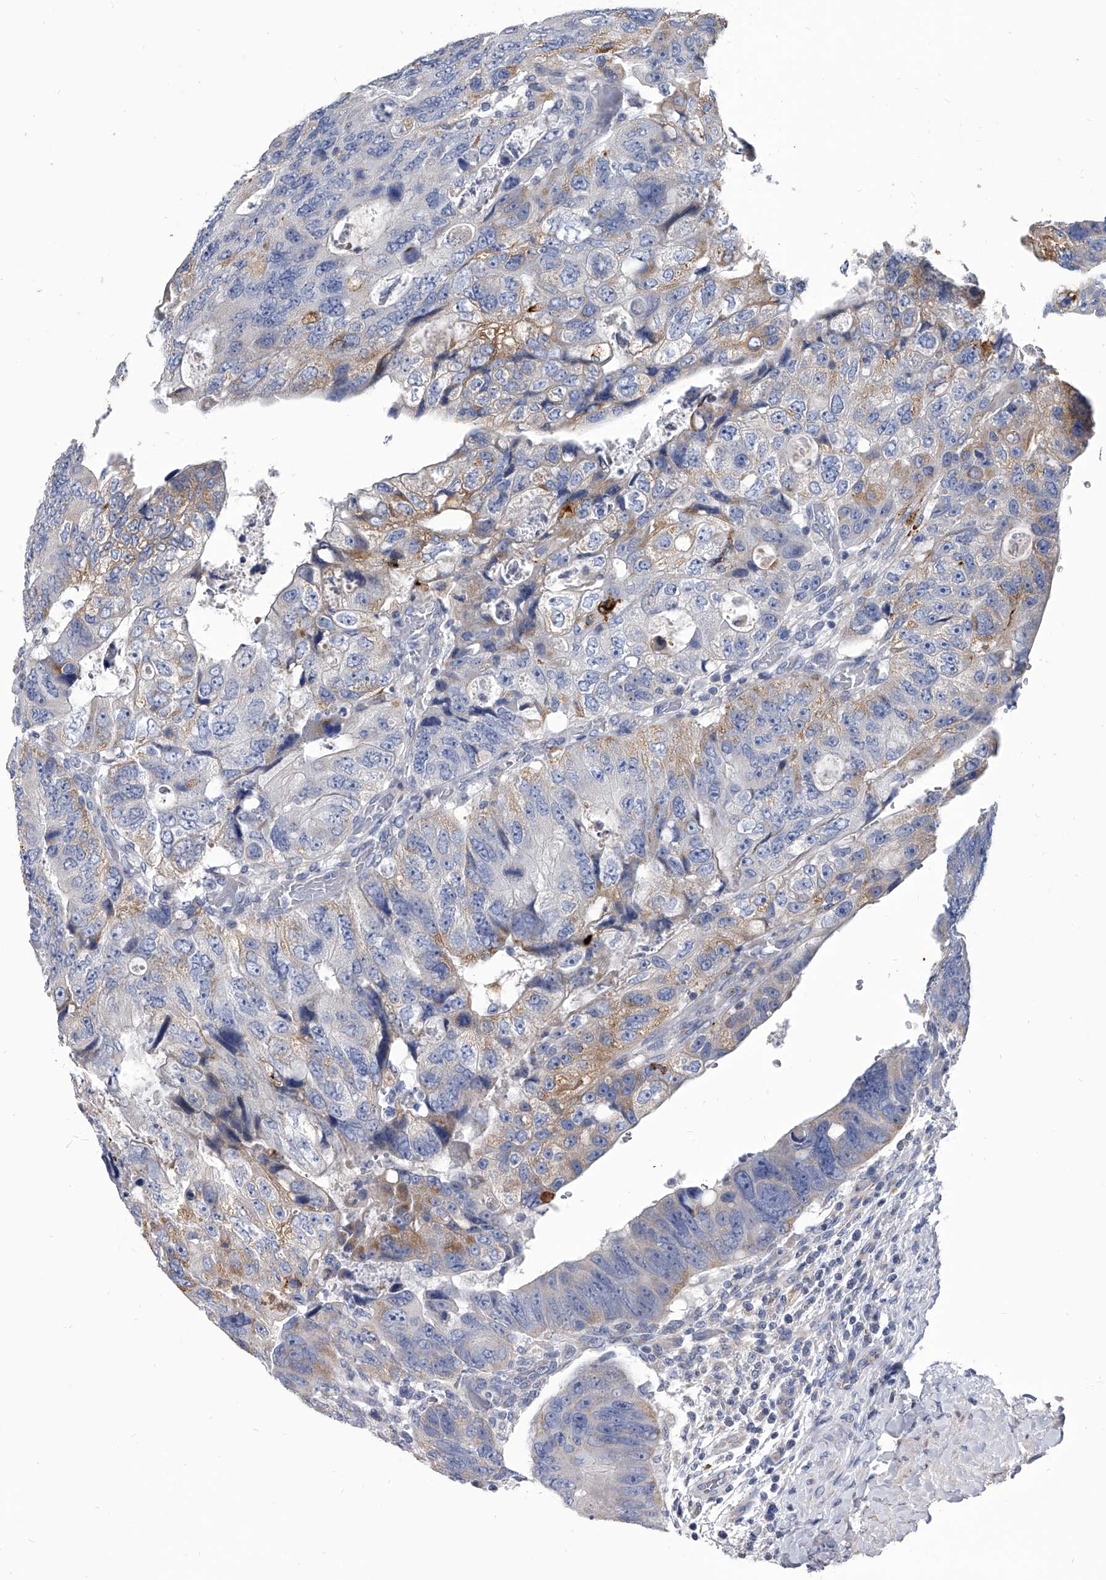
{"staining": {"intensity": "moderate", "quantity": "<25%", "location": "cytoplasmic/membranous"}, "tissue": "colorectal cancer", "cell_type": "Tumor cells", "image_type": "cancer", "snomed": [{"axis": "morphology", "description": "Adenocarcinoma, NOS"}, {"axis": "topography", "description": "Rectum"}], "caption": "Protein expression by immunohistochemistry exhibits moderate cytoplasmic/membranous expression in about <25% of tumor cells in adenocarcinoma (colorectal). The protein of interest is stained brown, and the nuclei are stained in blue (DAB IHC with brightfield microscopy, high magnification).", "gene": "SPP1", "patient": {"sex": "male", "age": 59}}